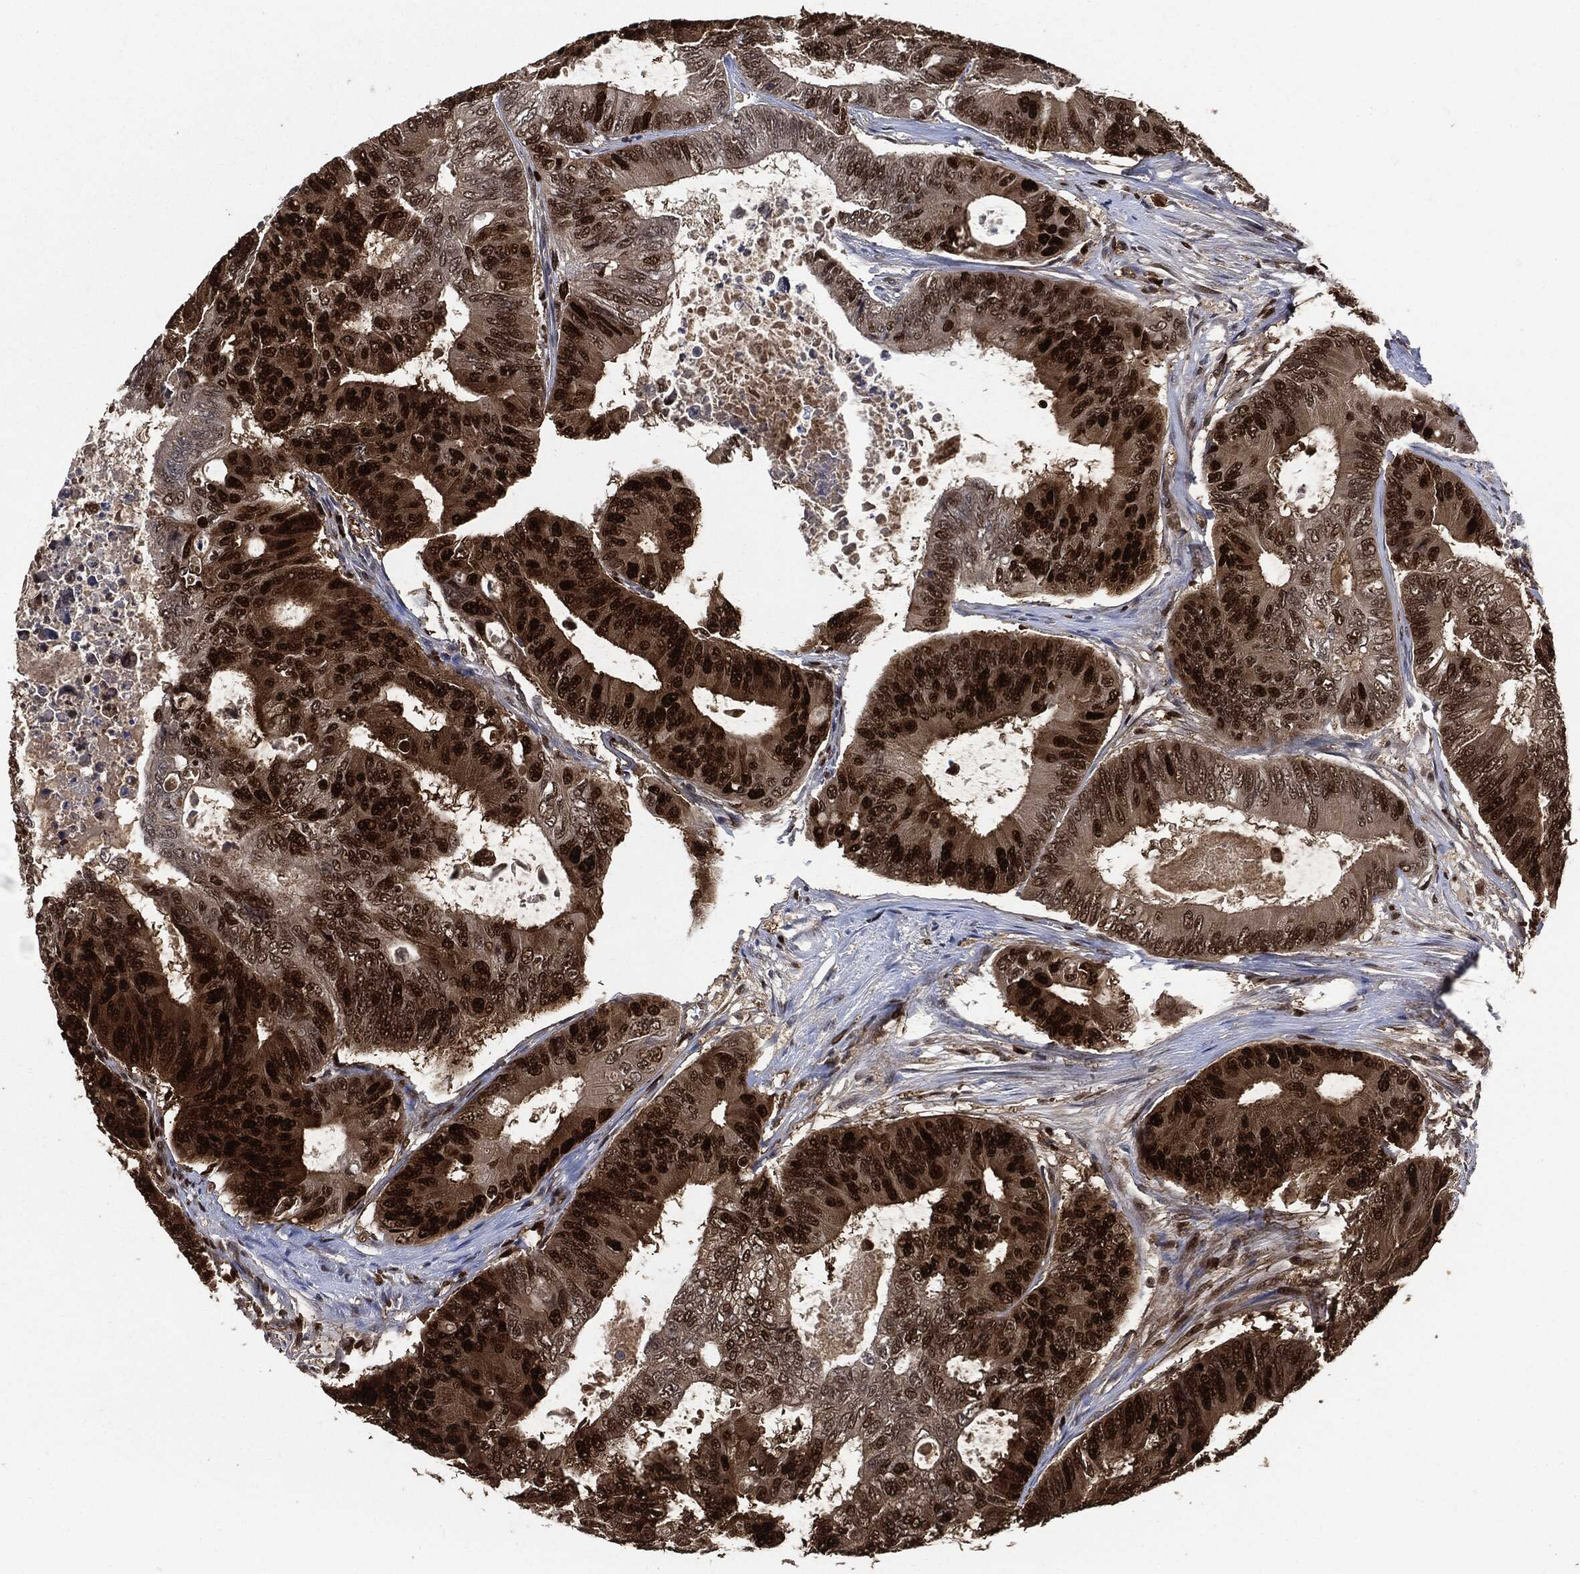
{"staining": {"intensity": "strong", "quantity": ">75%", "location": "nuclear"}, "tissue": "colorectal cancer", "cell_type": "Tumor cells", "image_type": "cancer", "snomed": [{"axis": "morphology", "description": "Adenocarcinoma, NOS"}, {"axis": "topography", "description": "Colon"}], "caption": "High-magnification brightfield microscopy of colorectal adenocarcinoma stained with DAB (brown) and counterstained with hematoxylin (blue). tumor cells exhibit strong nuclear staining is seen in about>75% of cells.", "gene": "PCNA", "patient": {"sex": "female", "age": 48}}